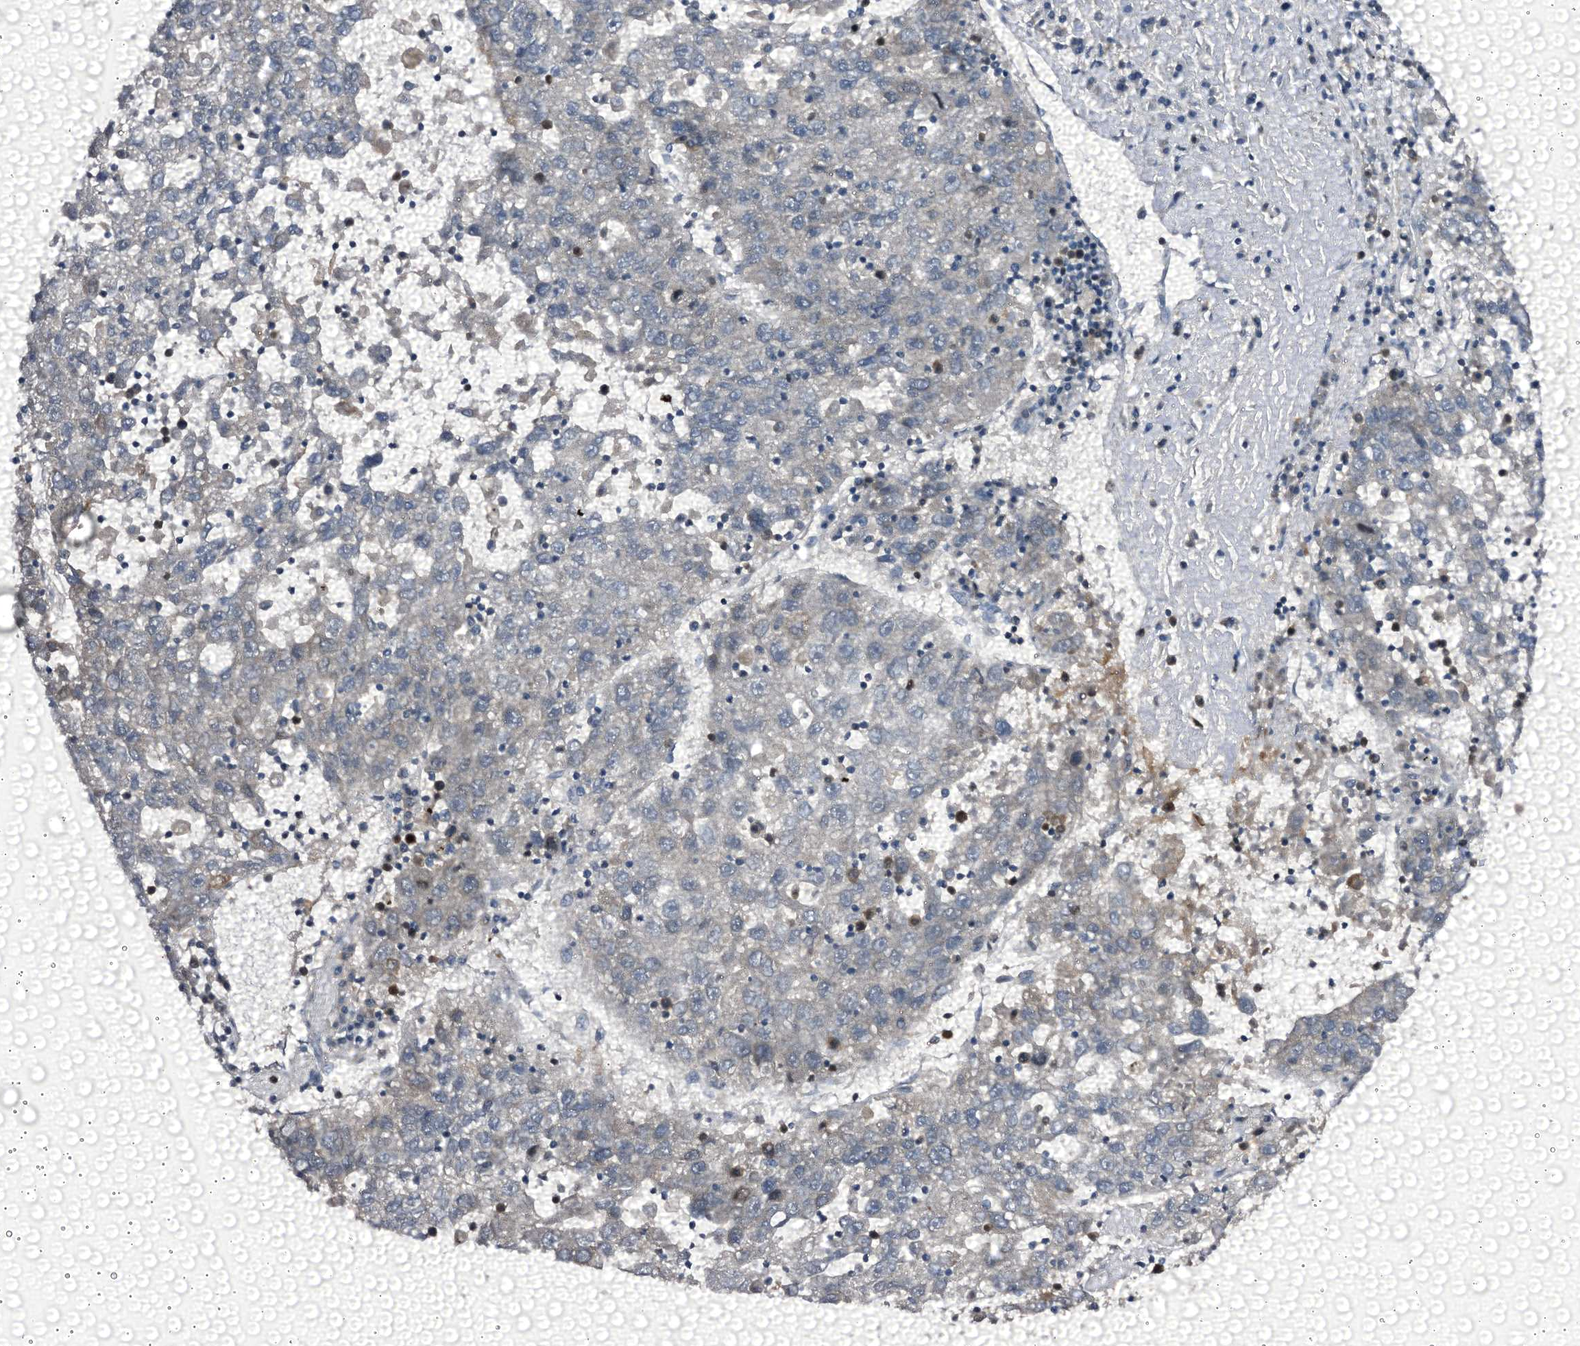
{"staining": {"intensity": "negative", "quantity": "none", "location": "none"}, "tissue": "liver cancer", "cell_type": "Tumor cells", "image_type": "cancer", "snomed": [{"axis": "morphology", "description": "Carcinoma, Hepatocellular, NOS"}, {"axis": "topography", "description": "Liver"}], "caption": "Liver hepatocellular carcinoma was stained to show a protein in brown. There is no significant positivity in tumor cells. (DAB immunohistochemistry (IHC) with hematoxylin counter stain).", "gene": "NCAPD2", "patient": {"sex": "male", "age": 49}}